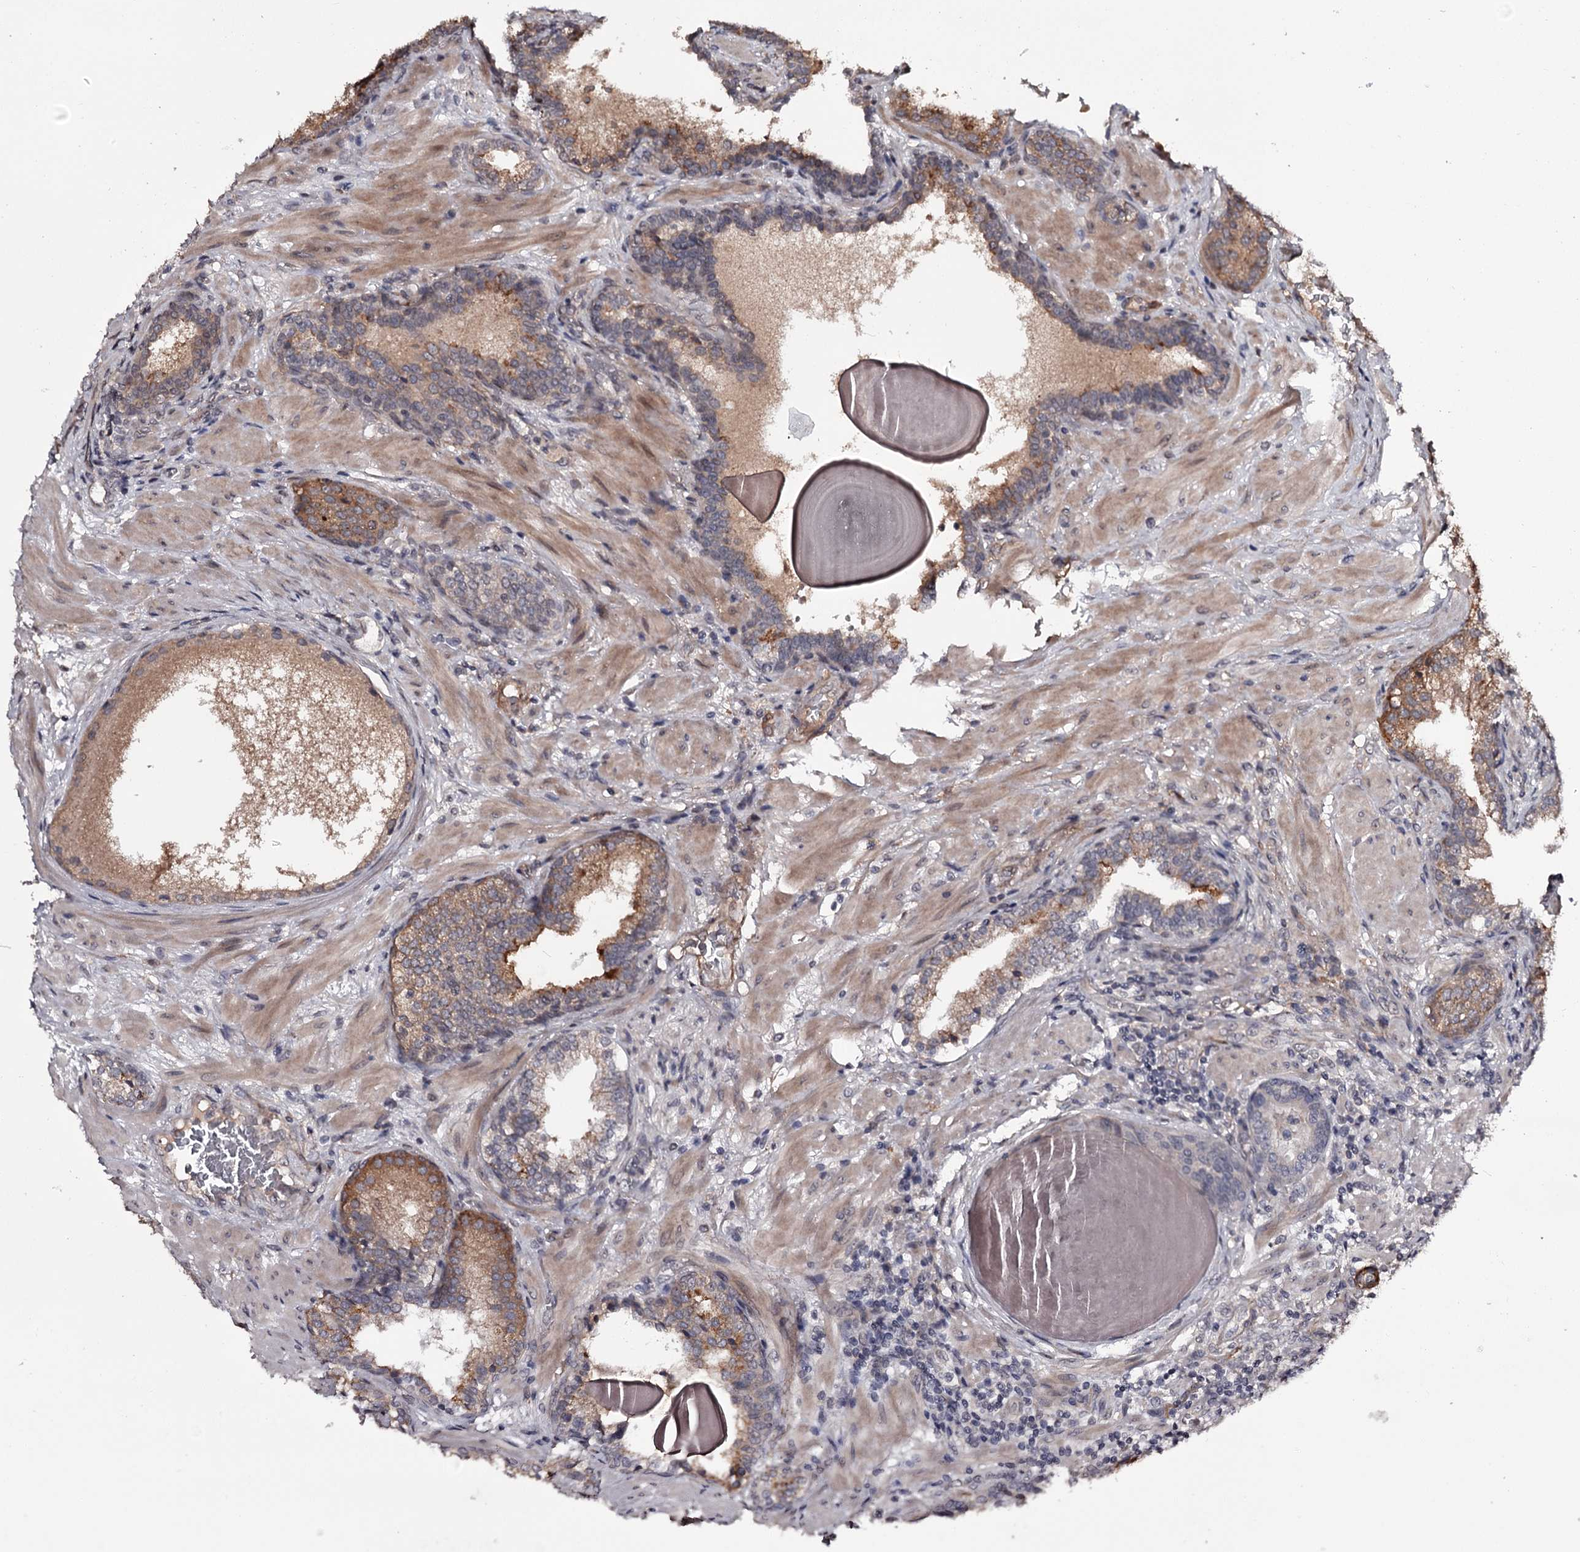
{"staining": {"intensity": "moderate", "quantity": "<25%", "location": "cytoplasmic/membranous"}, "tissue": "prostate cancer", "cell_type": "Tumor cells", "image_type": "cancer", "snomed": [{"axis": "morphology", "description": "Adenocarcinoma, Low grade"}, {"axis": "topography", "description": "Prostate"}], "caption": "Protein analysis of prostate cancer tissue demonstrates moderate cytoplasmic/membranous positivity in approximately <25% of tumor cells.", "gene": "CWF19L2", "patient": {"sex": "male", "age": 60}}